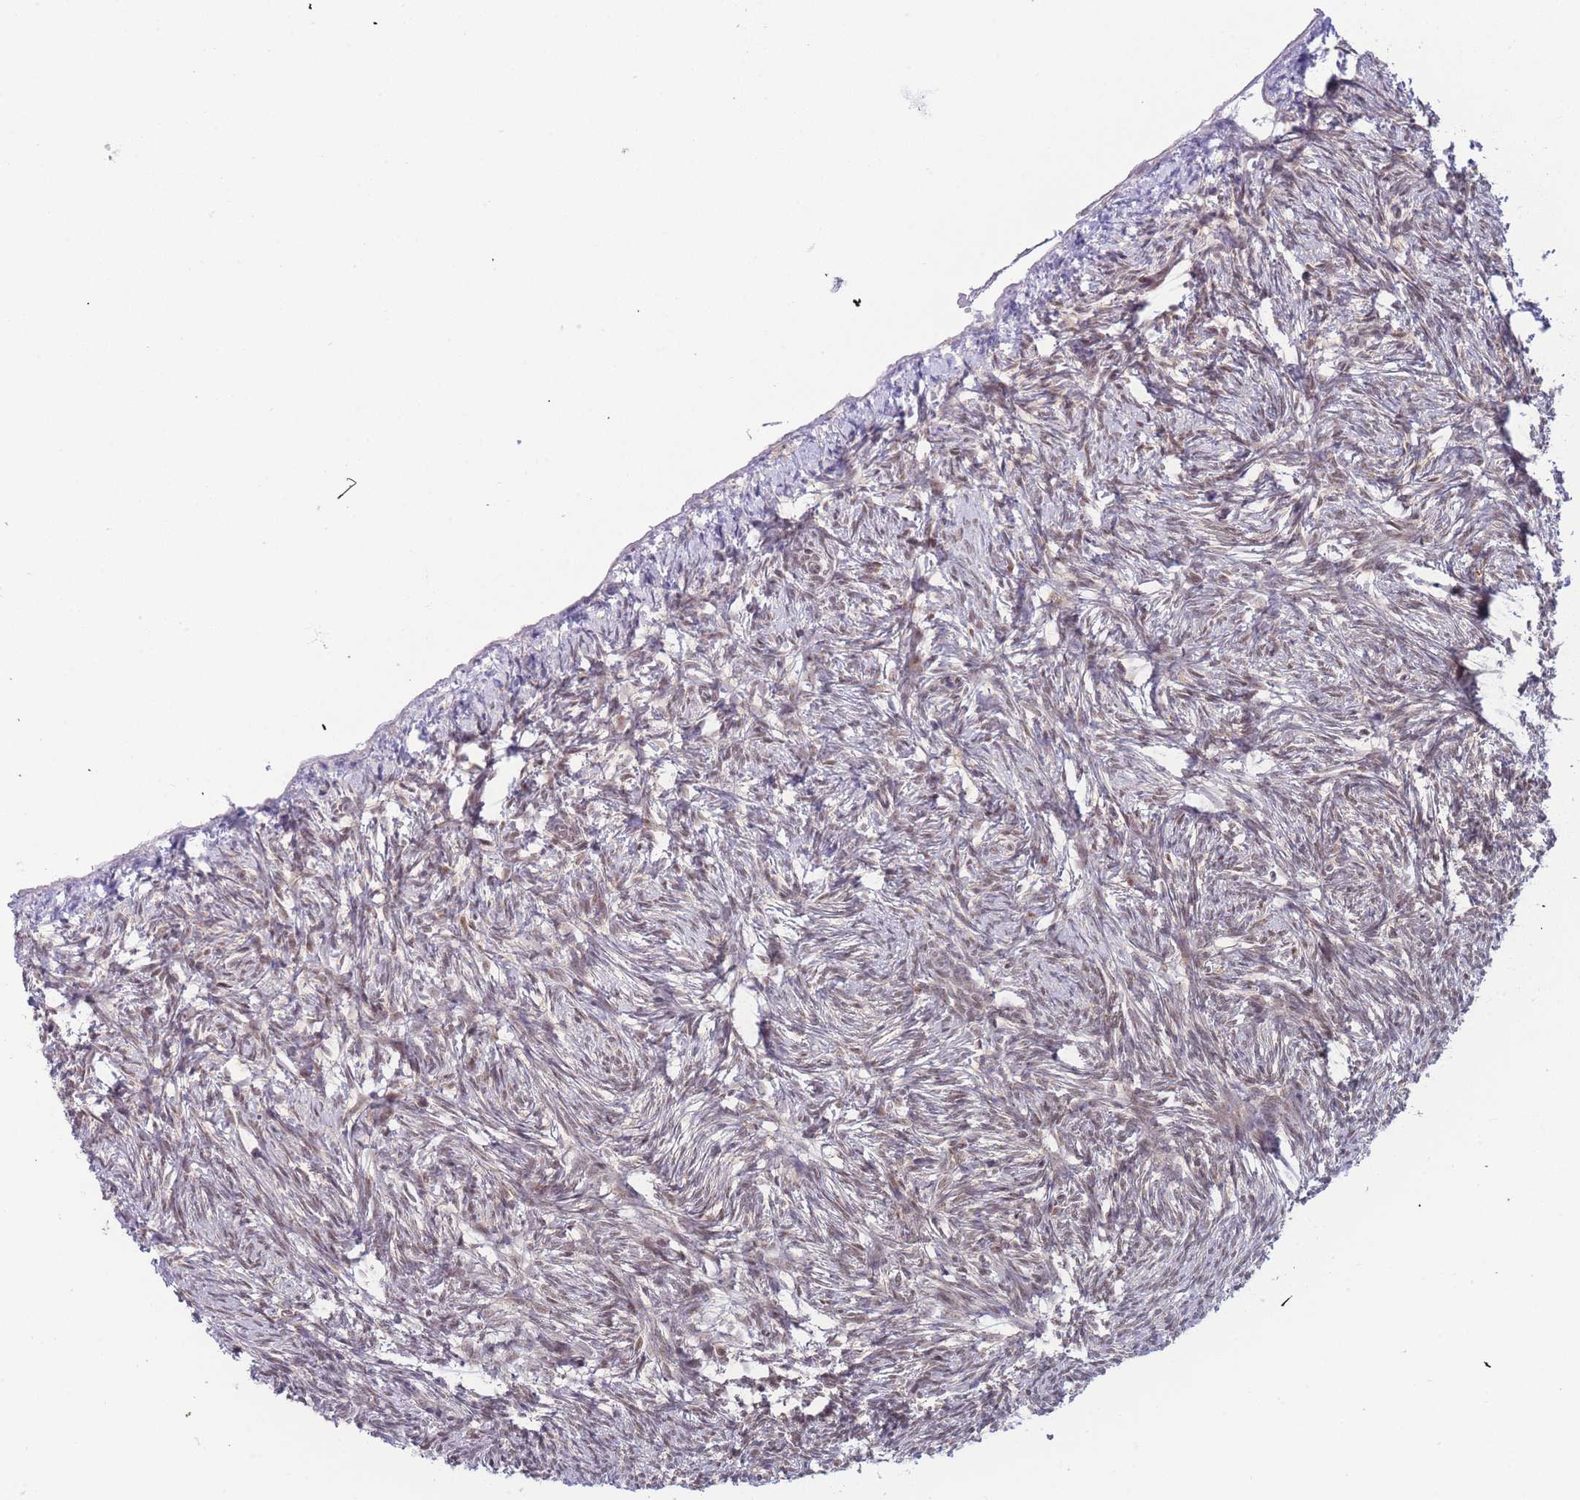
{"staining": {"intensity": "moderate", "quantity": "25%-75%", "location": "nuclear"}, "tissue": "ovary", "cell_type": "Follicle cells", "image_type": "normal", "snomed": [{"axis": "morphology", "description": "Normal tissue, NOS"}, {"axis": "topography", "description": "Ovary"}], "caption": "Protein expression analysis of unremarkable ovary displays moderate nuclear expression in about 25%-75% of follicle cells.", "gene": "DEAF1", "patient": {"sex": "female", "age": 51}}